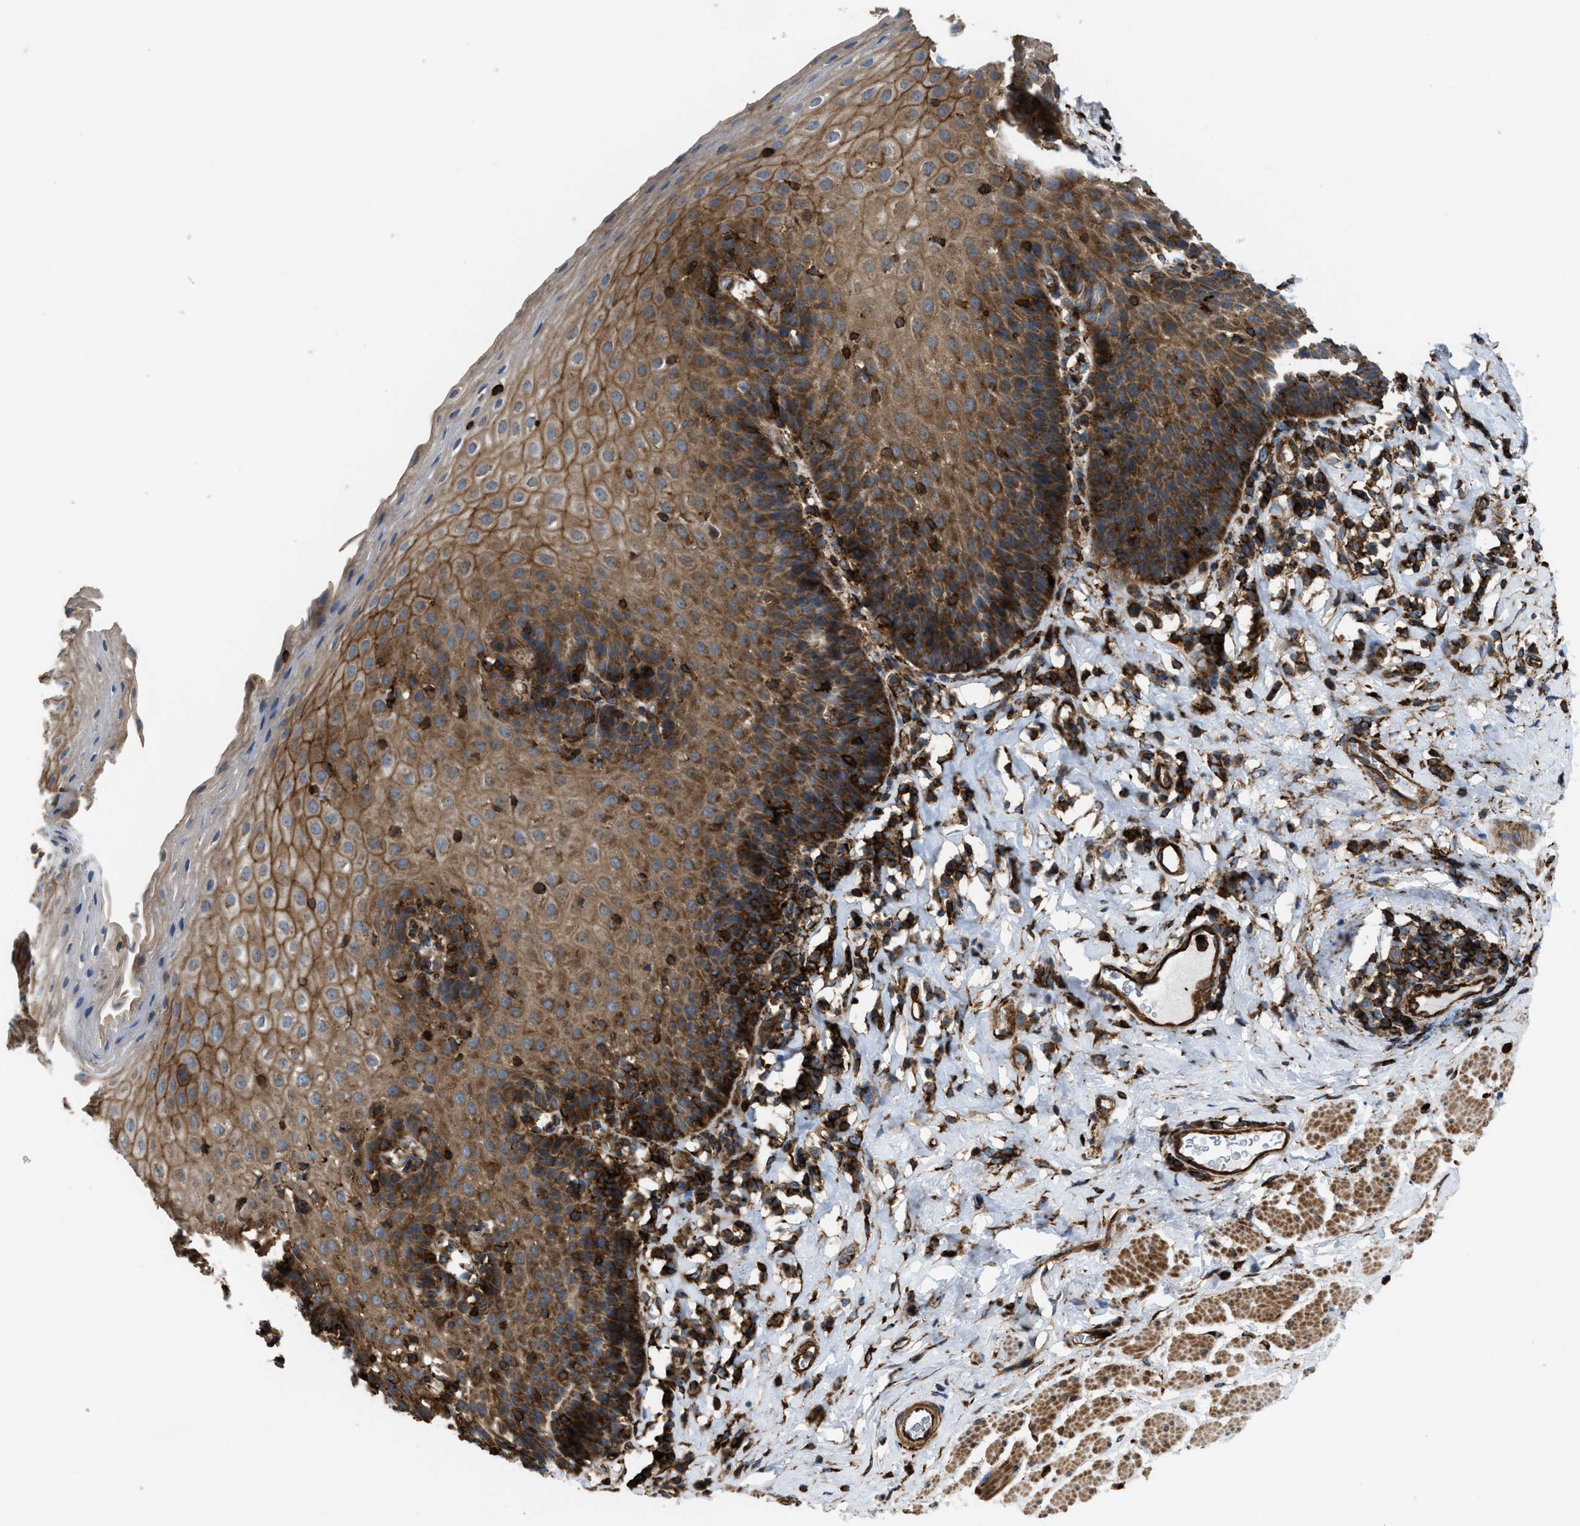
{"staining": {"intensity": "moderate", "quantity": ">75%", "location": "cytoplasmic/membranous"}, "tissue": "esophagus", "cell_type": "Squamous epithelial cells", "image_type": "normal", "snomed": [{"axis": "morphology", "description": "Normal tissue, NOS"}, {"axis": "topography", "description": "Esophagus"}], "caption": "Esophagus stained with DAB IHC shows medium levels of moderate cytoplasmic/membranous expression in approximately >75% of squamous epithelial cells. (Stains: DAB in brown, nuclei in blue, Microscopy: brightfield microscopy at high magnification).", "gene": "EGLN1", "patient": {"sex": "female", "age": 61}}